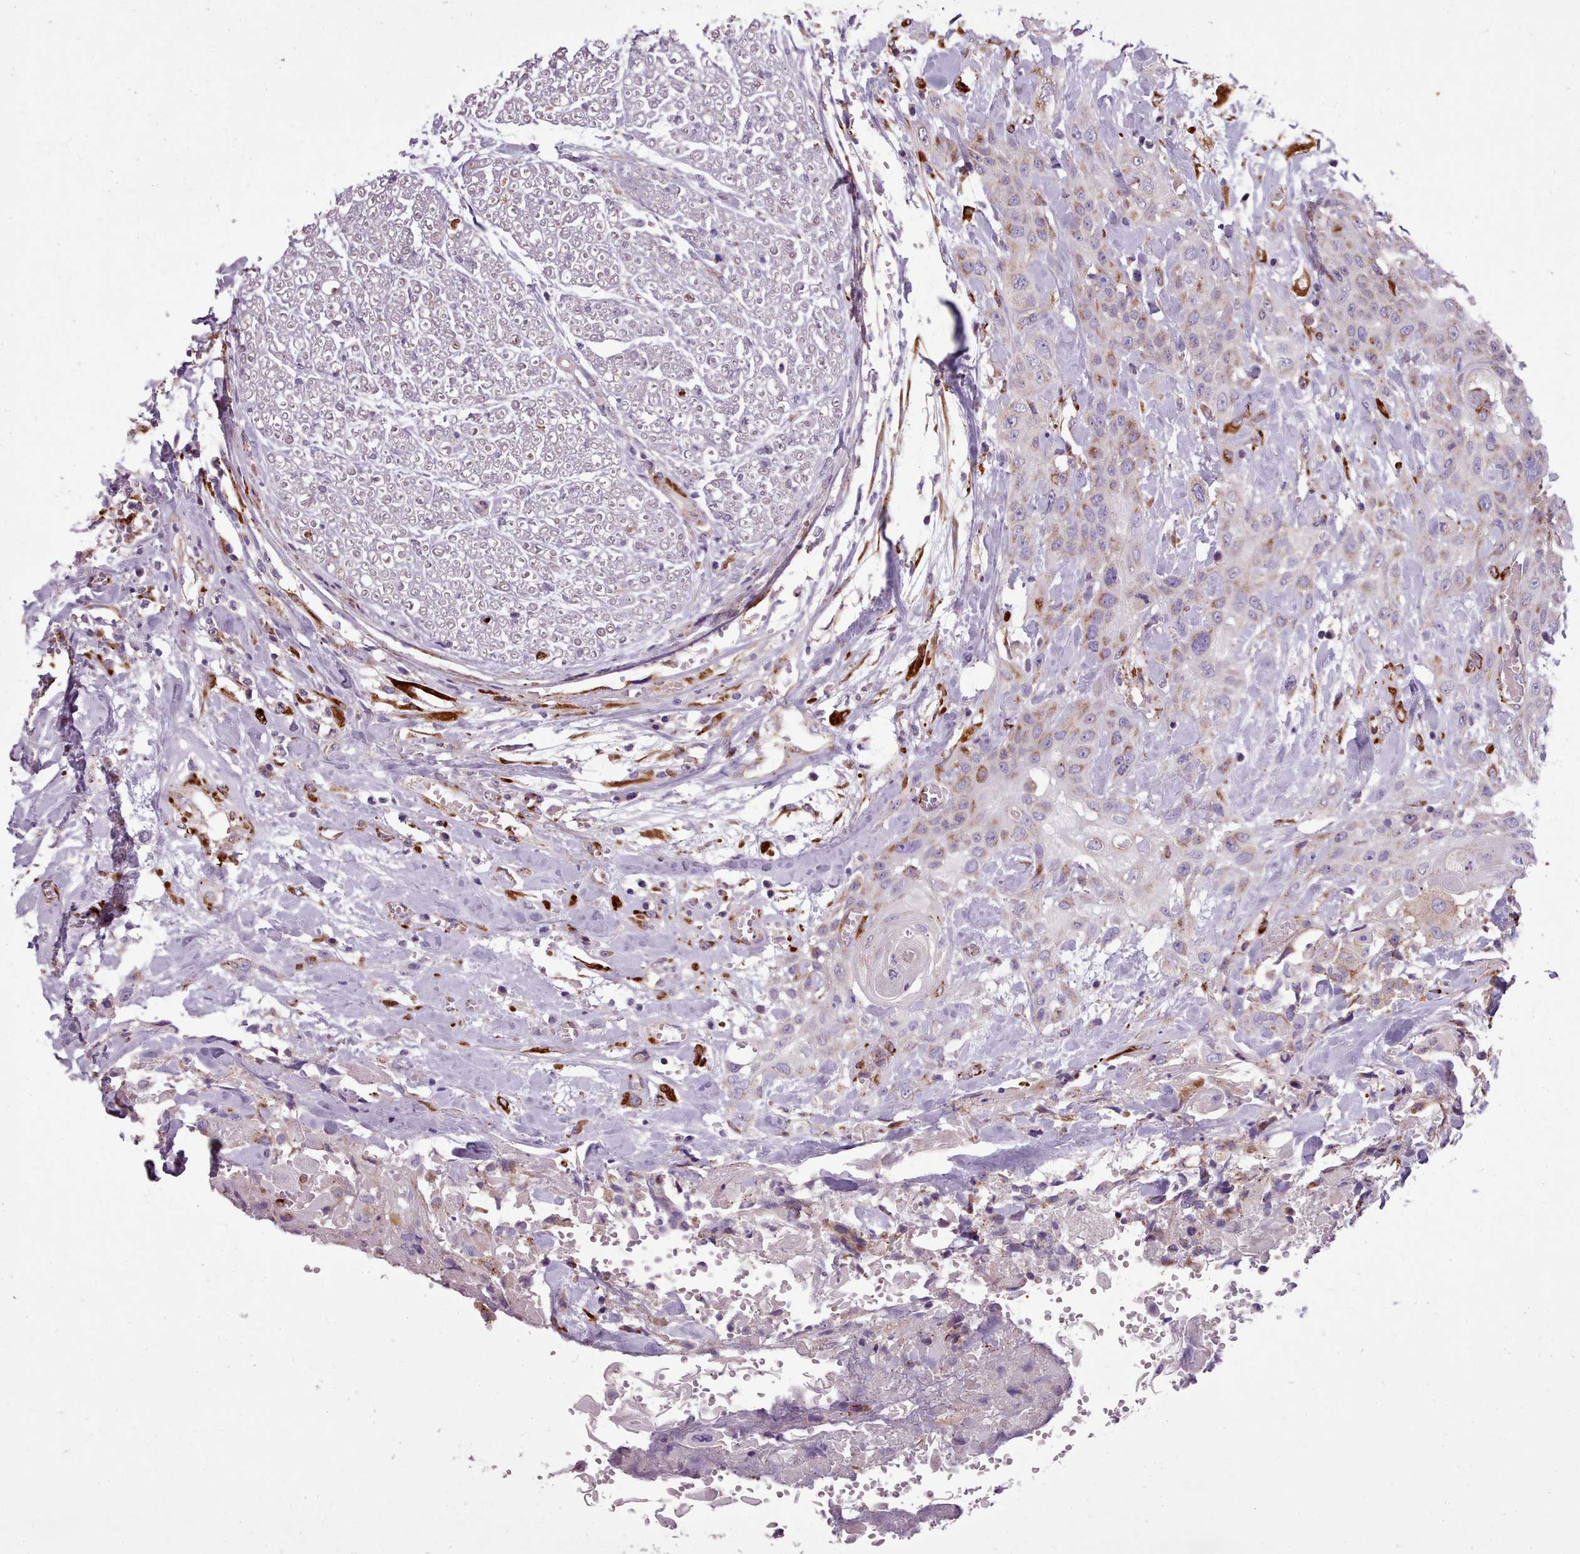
{"staining": {"intensity": "moderate", "quantity": "<25%", "location": "cytoplasmic/membranous"}, "tissue": "head and neck cancer", "cell_type": "Tumor cells", "image_type": "cancer", "snomed": [{"axis": "morphology", "description": "Squamous cell carcinoma, NOS"}, {"axis": "topography", "description": "Head-Neck"}], "caption": "This histopathology image demonstrates head and neck cancer (squamous cell carcinoma) stained with immunohistochemistry (IHC) to label a protein in brown. The cytoplasmic/membranous of tumor cells show moderate positivity for the protein. Nuclei are counter-stained blue.", "gene": "FKBP10", "patient": {"sex": "female", "age": 43}}